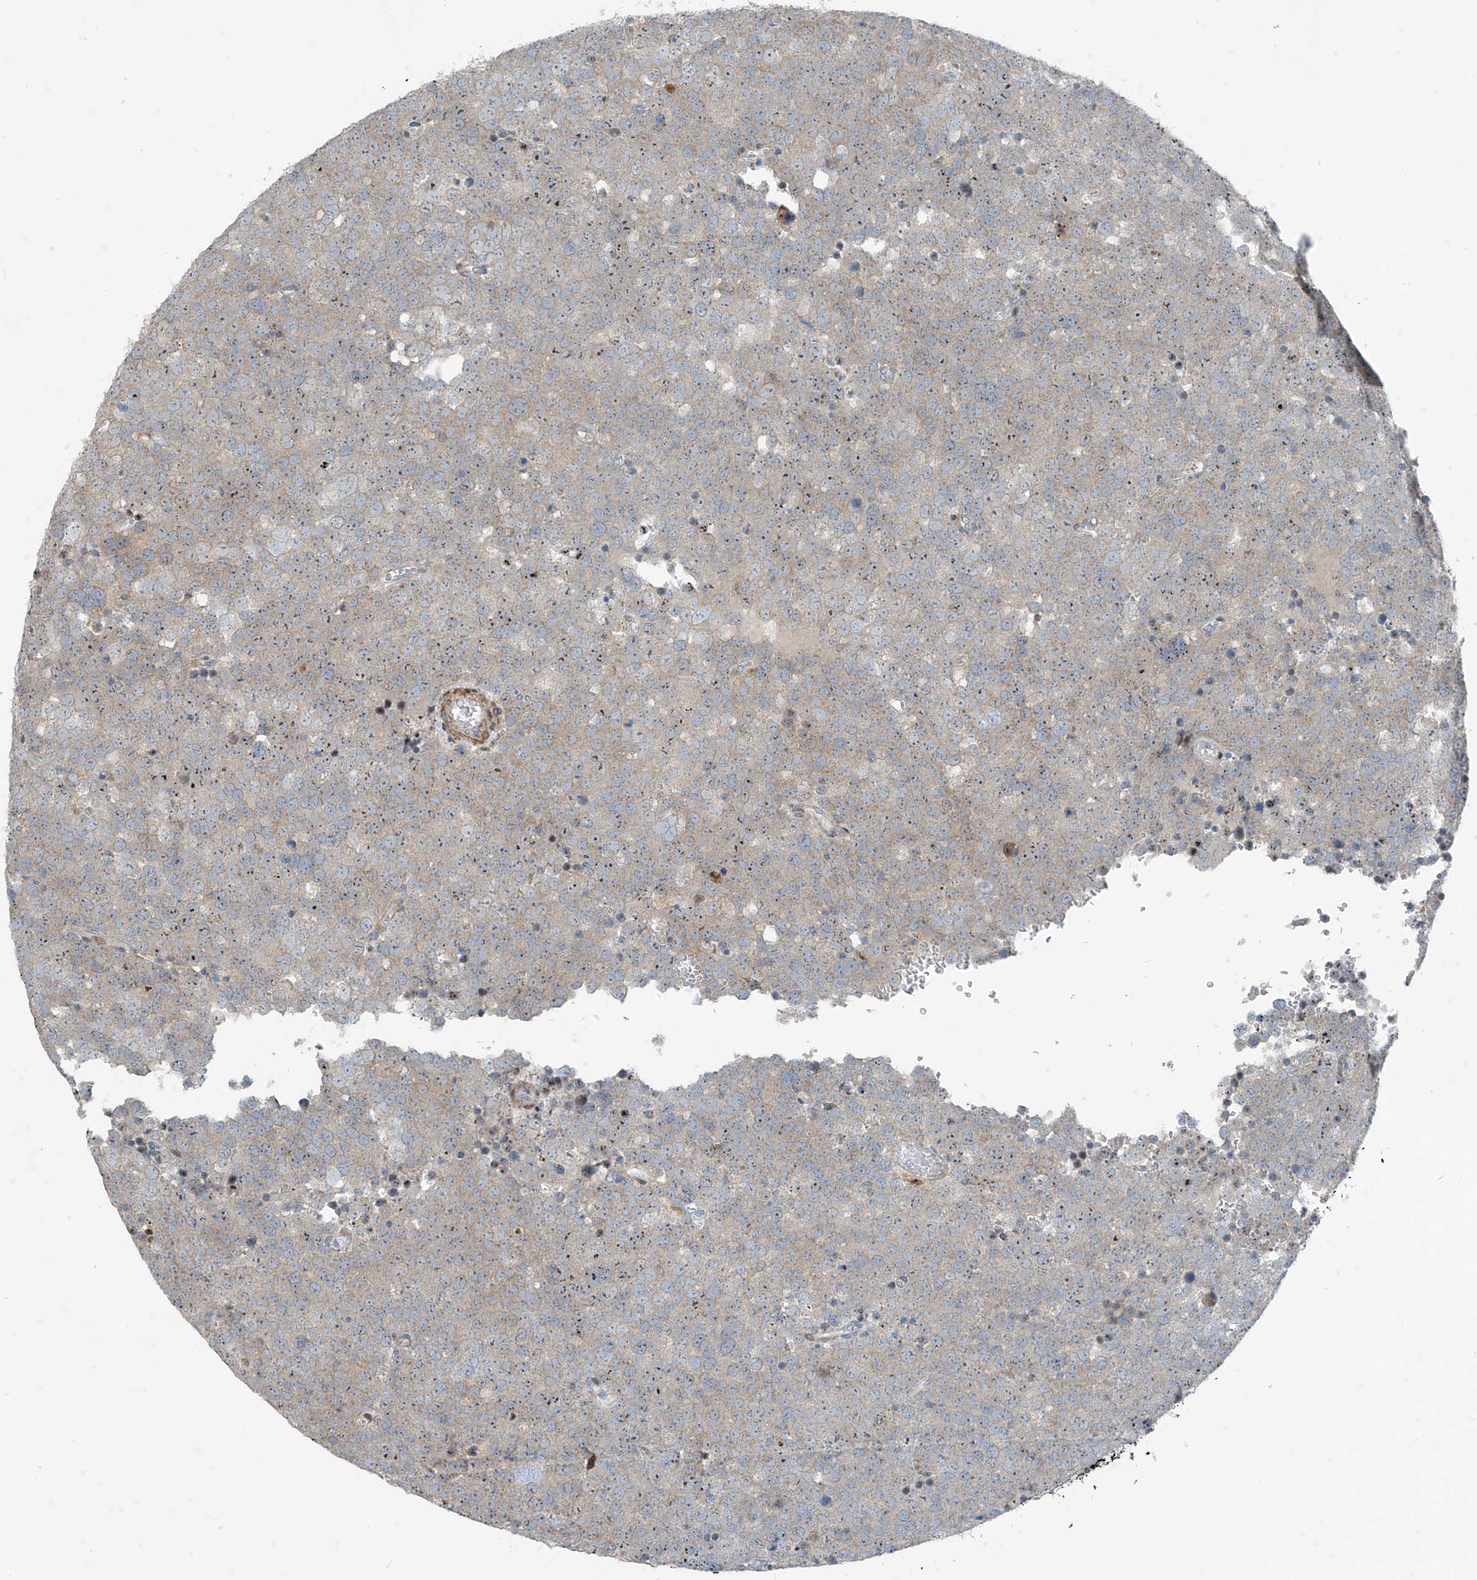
{"staining": {"intensity": "moderate", "quantity": "<25%", "location": "nuclear"}, "tissue": "testis cancer", "cell_type": "Tumor cells", "image_type": "cancer", "snomed": [{"axis": "morphology", "description": "Seminoma, NOS"}, {"axis": "topography", "description": "Testis"}], "caption": "Immunohistochemical staining of human testis cancer (seminoma) shows moderate nuclear protein expression in approximately <25% of tumor cells.", "gene": "PPCS", "patient": {"sex": "male", "age": 71}}